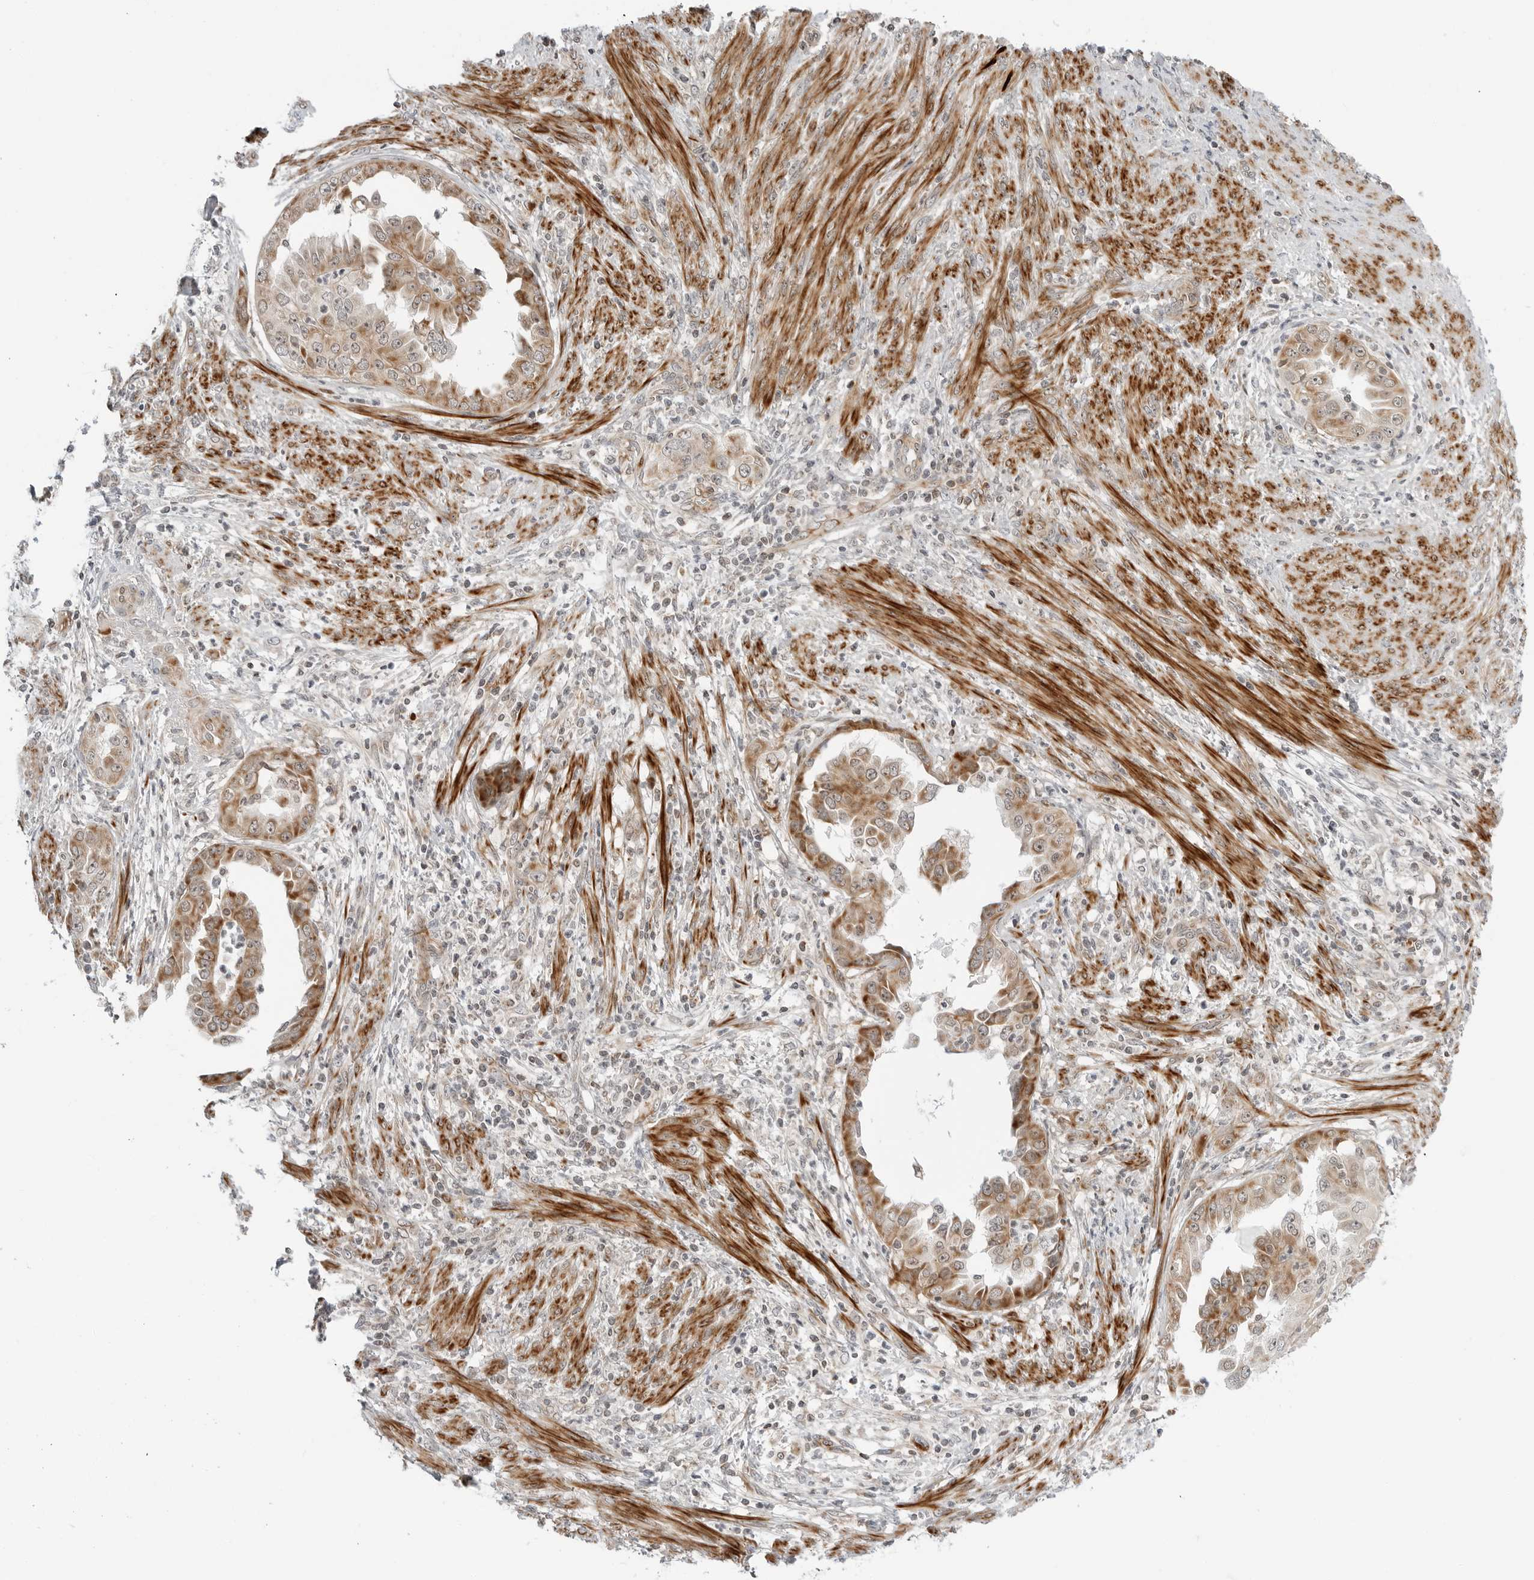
{"staining": {"intensity": "moderate", "quantity": ">75%", "location": "cytoplasmic/membranous"}, "tissue": "endometrial cancer", "cell_type": "Tumor cells", "image_type": "cancer", "snomed": [{"axis": "morphology", "description": "Adenocarcinoma, NOS"}, {"axis": "topography", "description": "Endometrium"}], "caption": "Immunohistochemistry photomicrograph of neoplastic tissue: human endometrial adenocarcinoma stained using IHC shows medium levels of moderate protein expression localized specifically in the cytoplasmic/membranous of tumor cells, appearing as a cytoplasmic/membranous brown color.", "gene": "PEX2", "patient": {"sex": "female", "age": 85}}